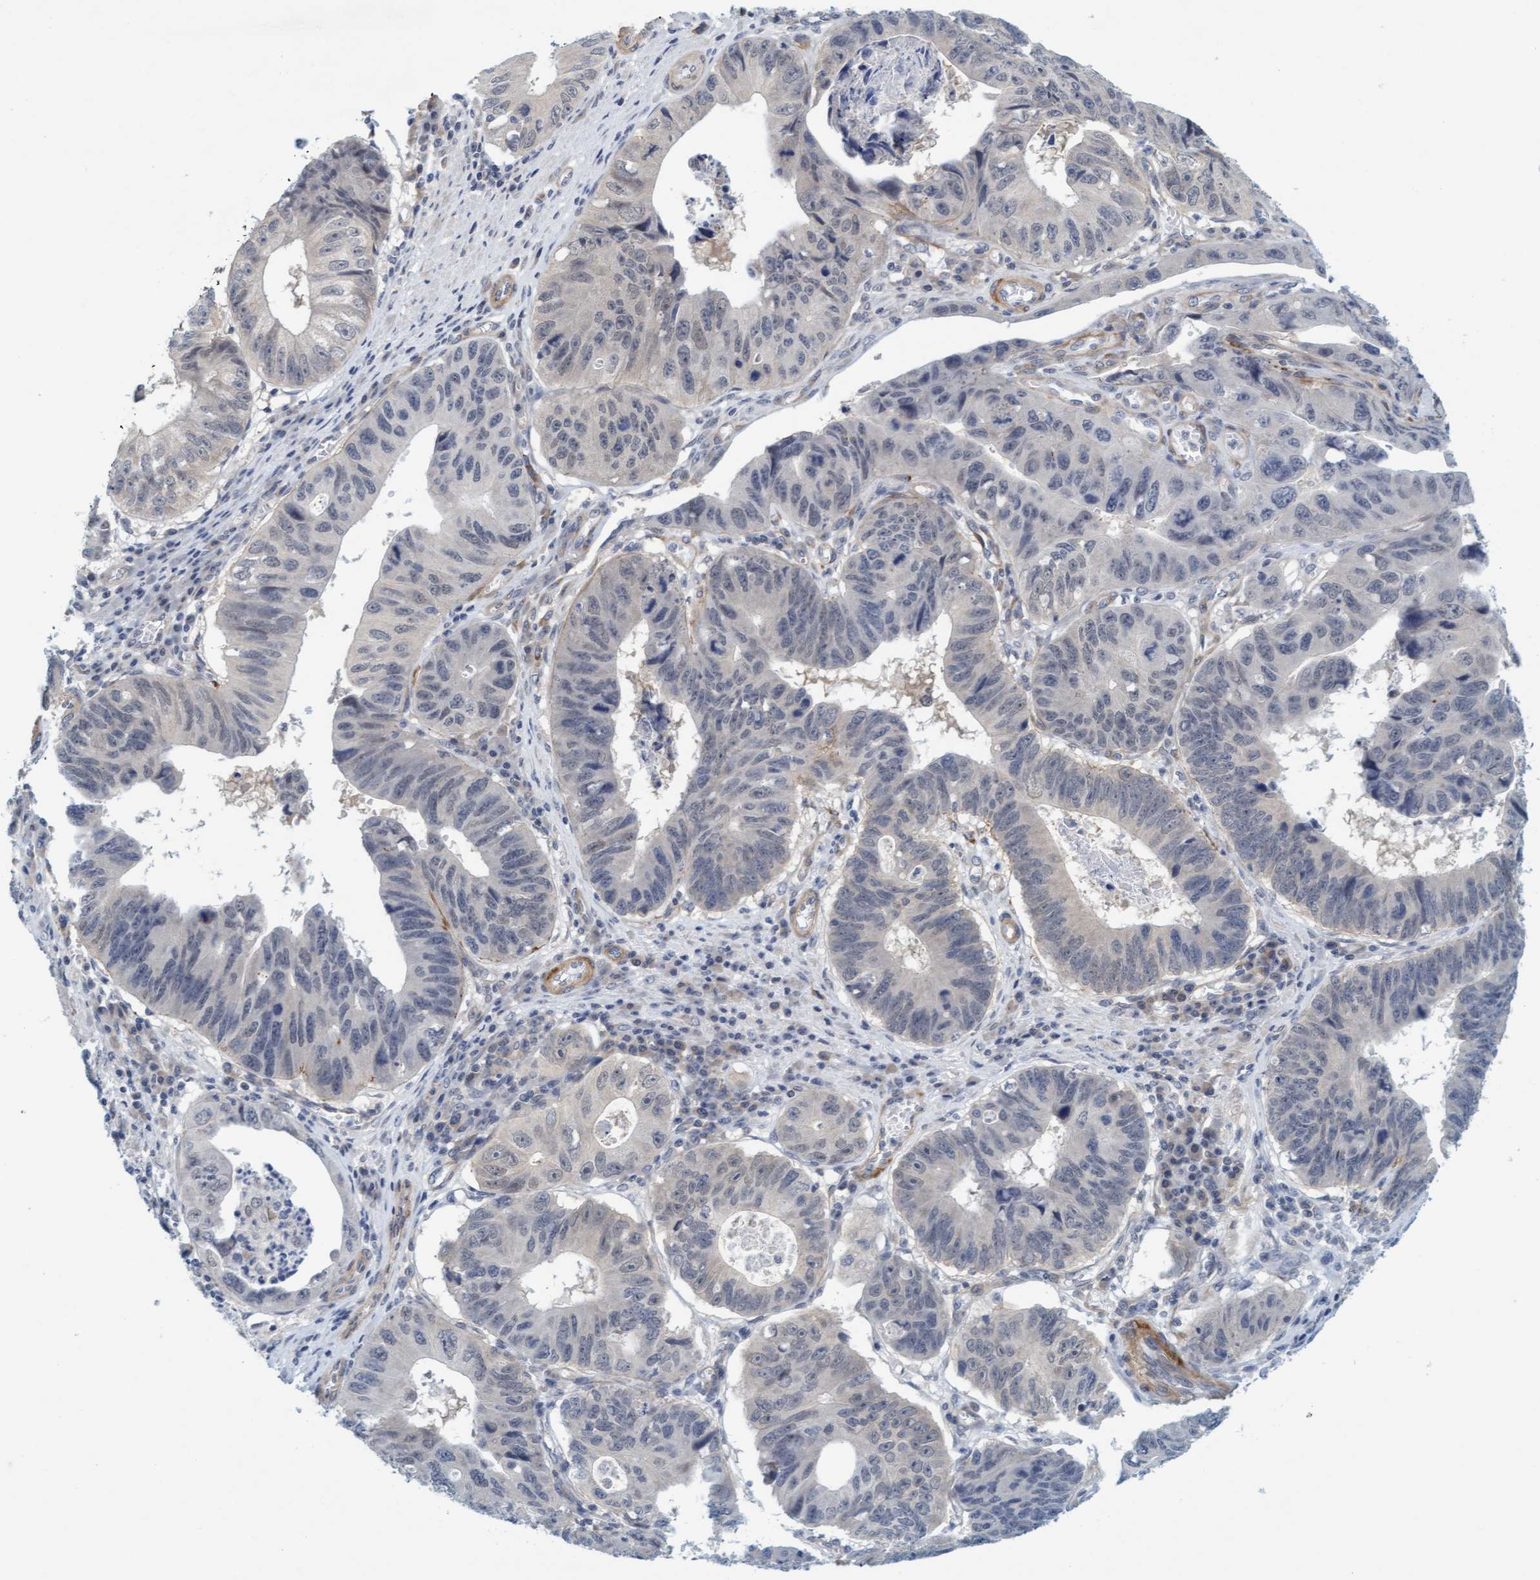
{"staining": {"intensity": "negative", "quantity": "none", "location": "none"}, "tissue": "stomach cancer", "cell_type": "Tumor cells", "image_type": "cancer", "snomed": [{"axis": "morphology", "description": "Adenocarcinoma, NOS"}, {"axis": "topography", "description": "Stomach"}], "caption": "Immunohistochemistry photomicrograph of stomach adenocarcinoma stained for a protein (brown), which demonstrates no expression in tumor cells.", "gene": "TSTD2", "patient": {"sex": "male", "age": 59}}